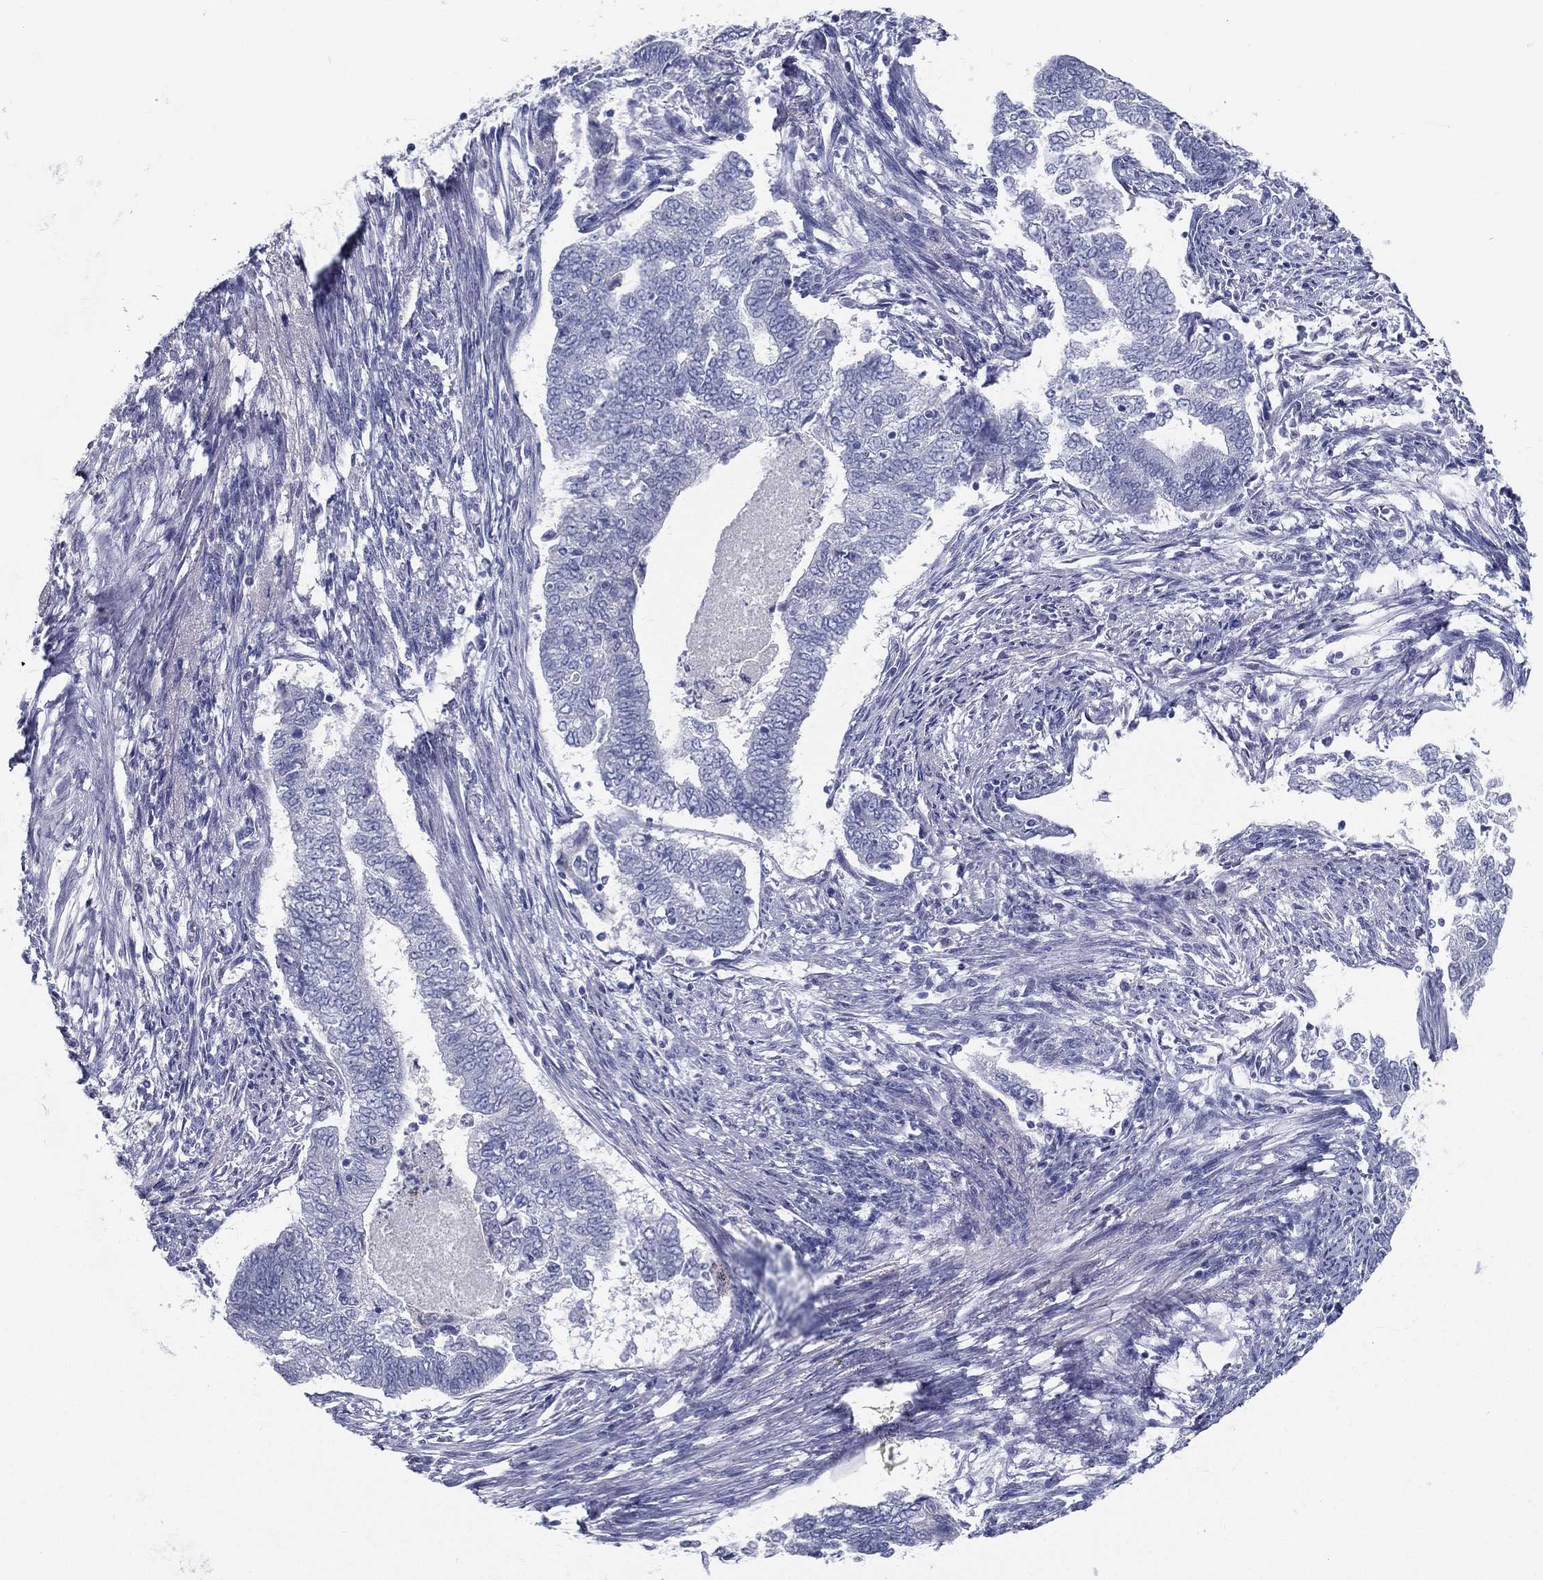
{"staining": {"intensity": "negative", "quantity": "none", "location": "none"}, "tissue": "endometrial cancer", "cell_type": "Tumor cells", "image_type": "cancer", "snomed": [{"axis": "morphology", "description": "Adenocarcinoma, NOS"}, {"axis": "topography", "description": "Endometrium"}], "caption": "Immunohistochemical staining of endometrial adenocarcinoma demonstrates no significant expression in tumor cells.", "gene": "STS", "patient": {"sex": "female", "age": 65}}